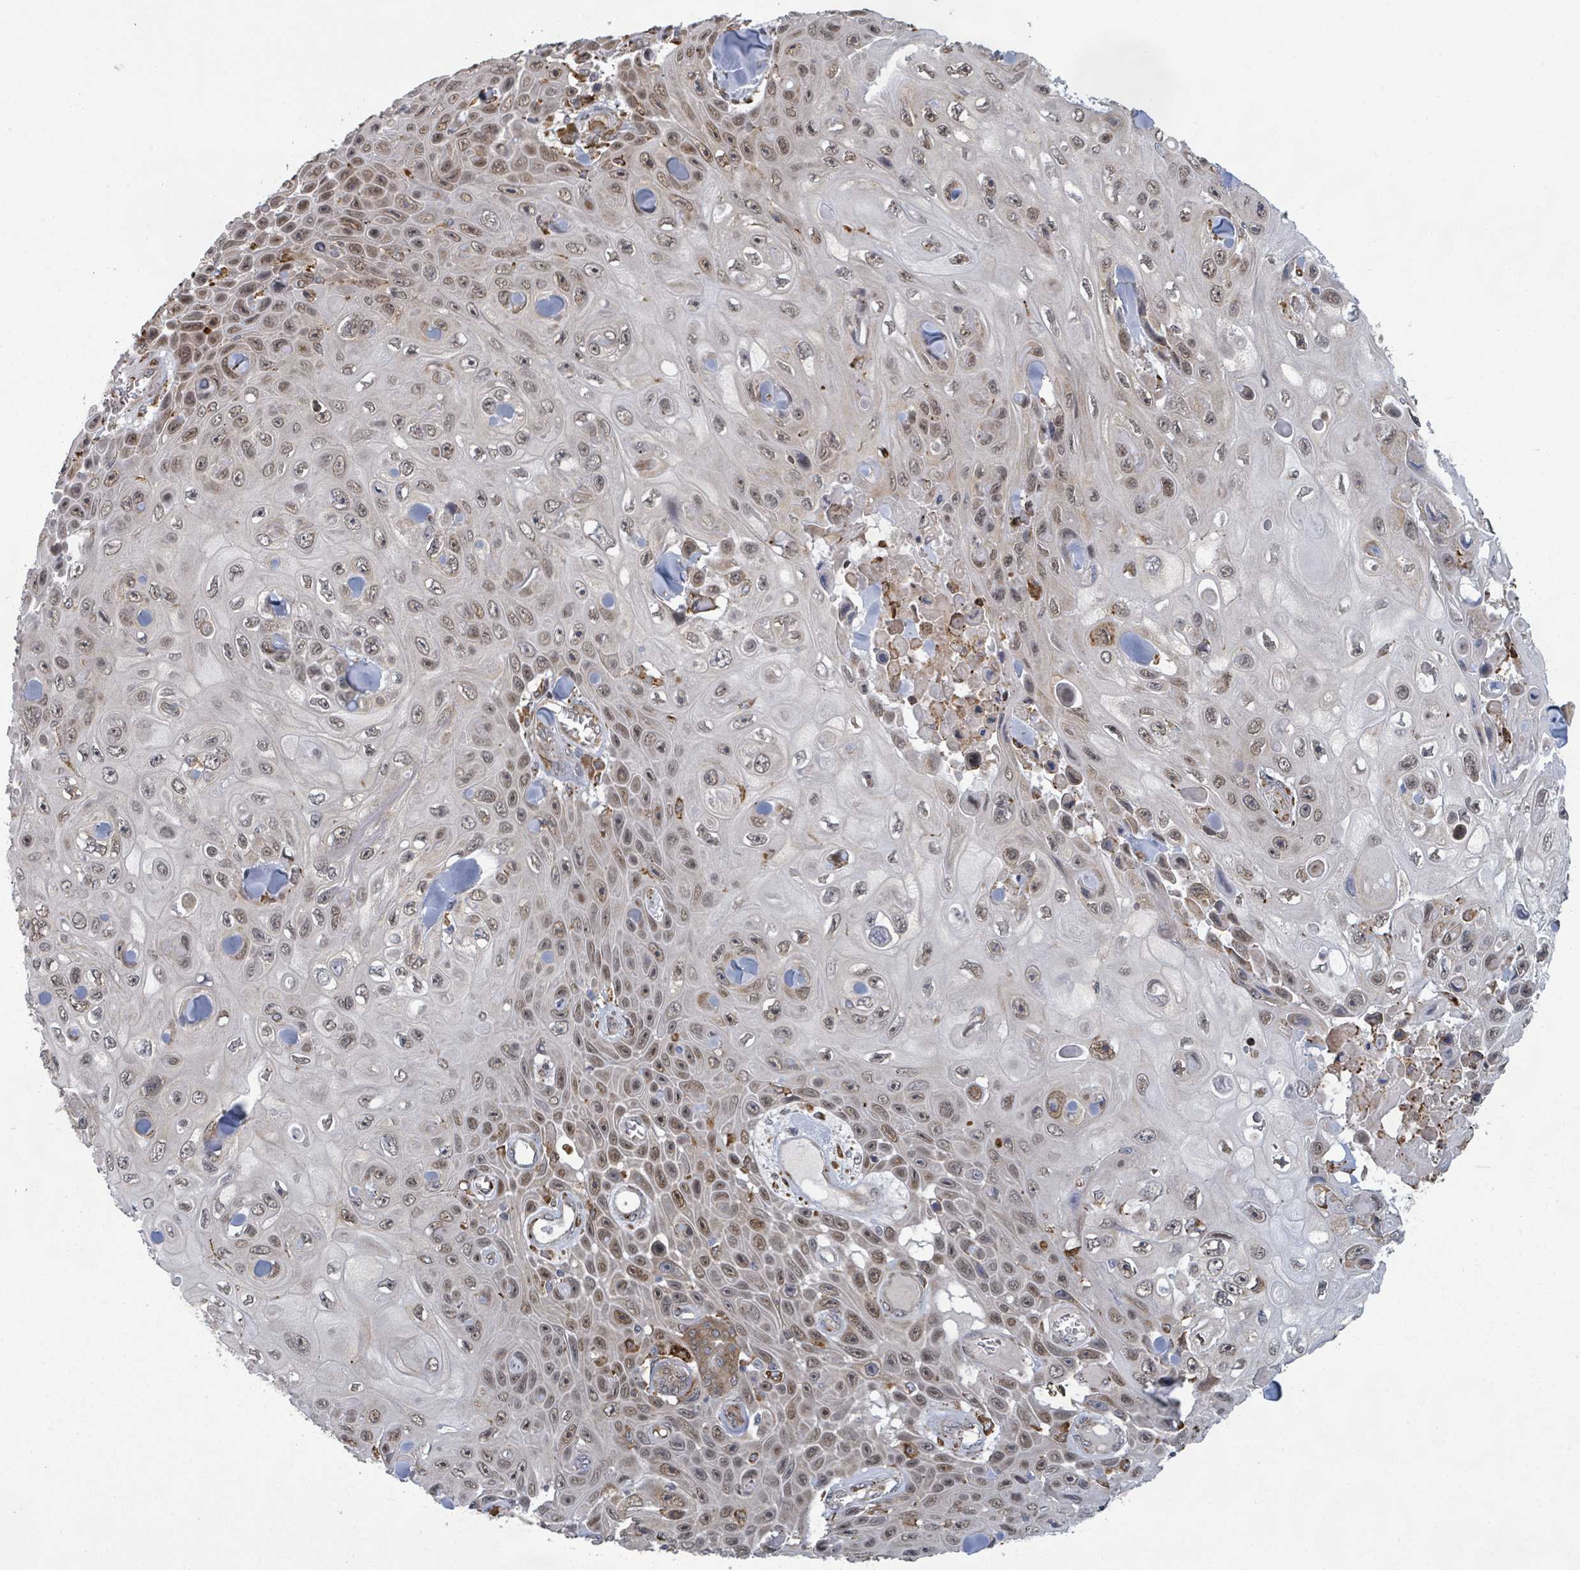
{"staining": {"intensity": "moderate", "quantity": ">75%", "location": "nuclear"}, "tissue": "skin cancer", "cell_type": "Tumor cells", "image_type": "cancer", "snomed": [{"axis": "morphology", "description": "Squamous cell carcinoma, NOS"}, {"axis": "topography", "description": "Skin"}], "caption": "Protein expression analysis of human skin squamous cell carcinoma reveals moderate nuclear staining in about >75% of tumor cells. (Stains: DAB (3,3'-diaminobenzidine) in brown, nuclei in blue, Microscopy: brightfield microscopy at high magnification).", "gene": "SHROOM2", "patient": {"sex": "male", "age": 82}}